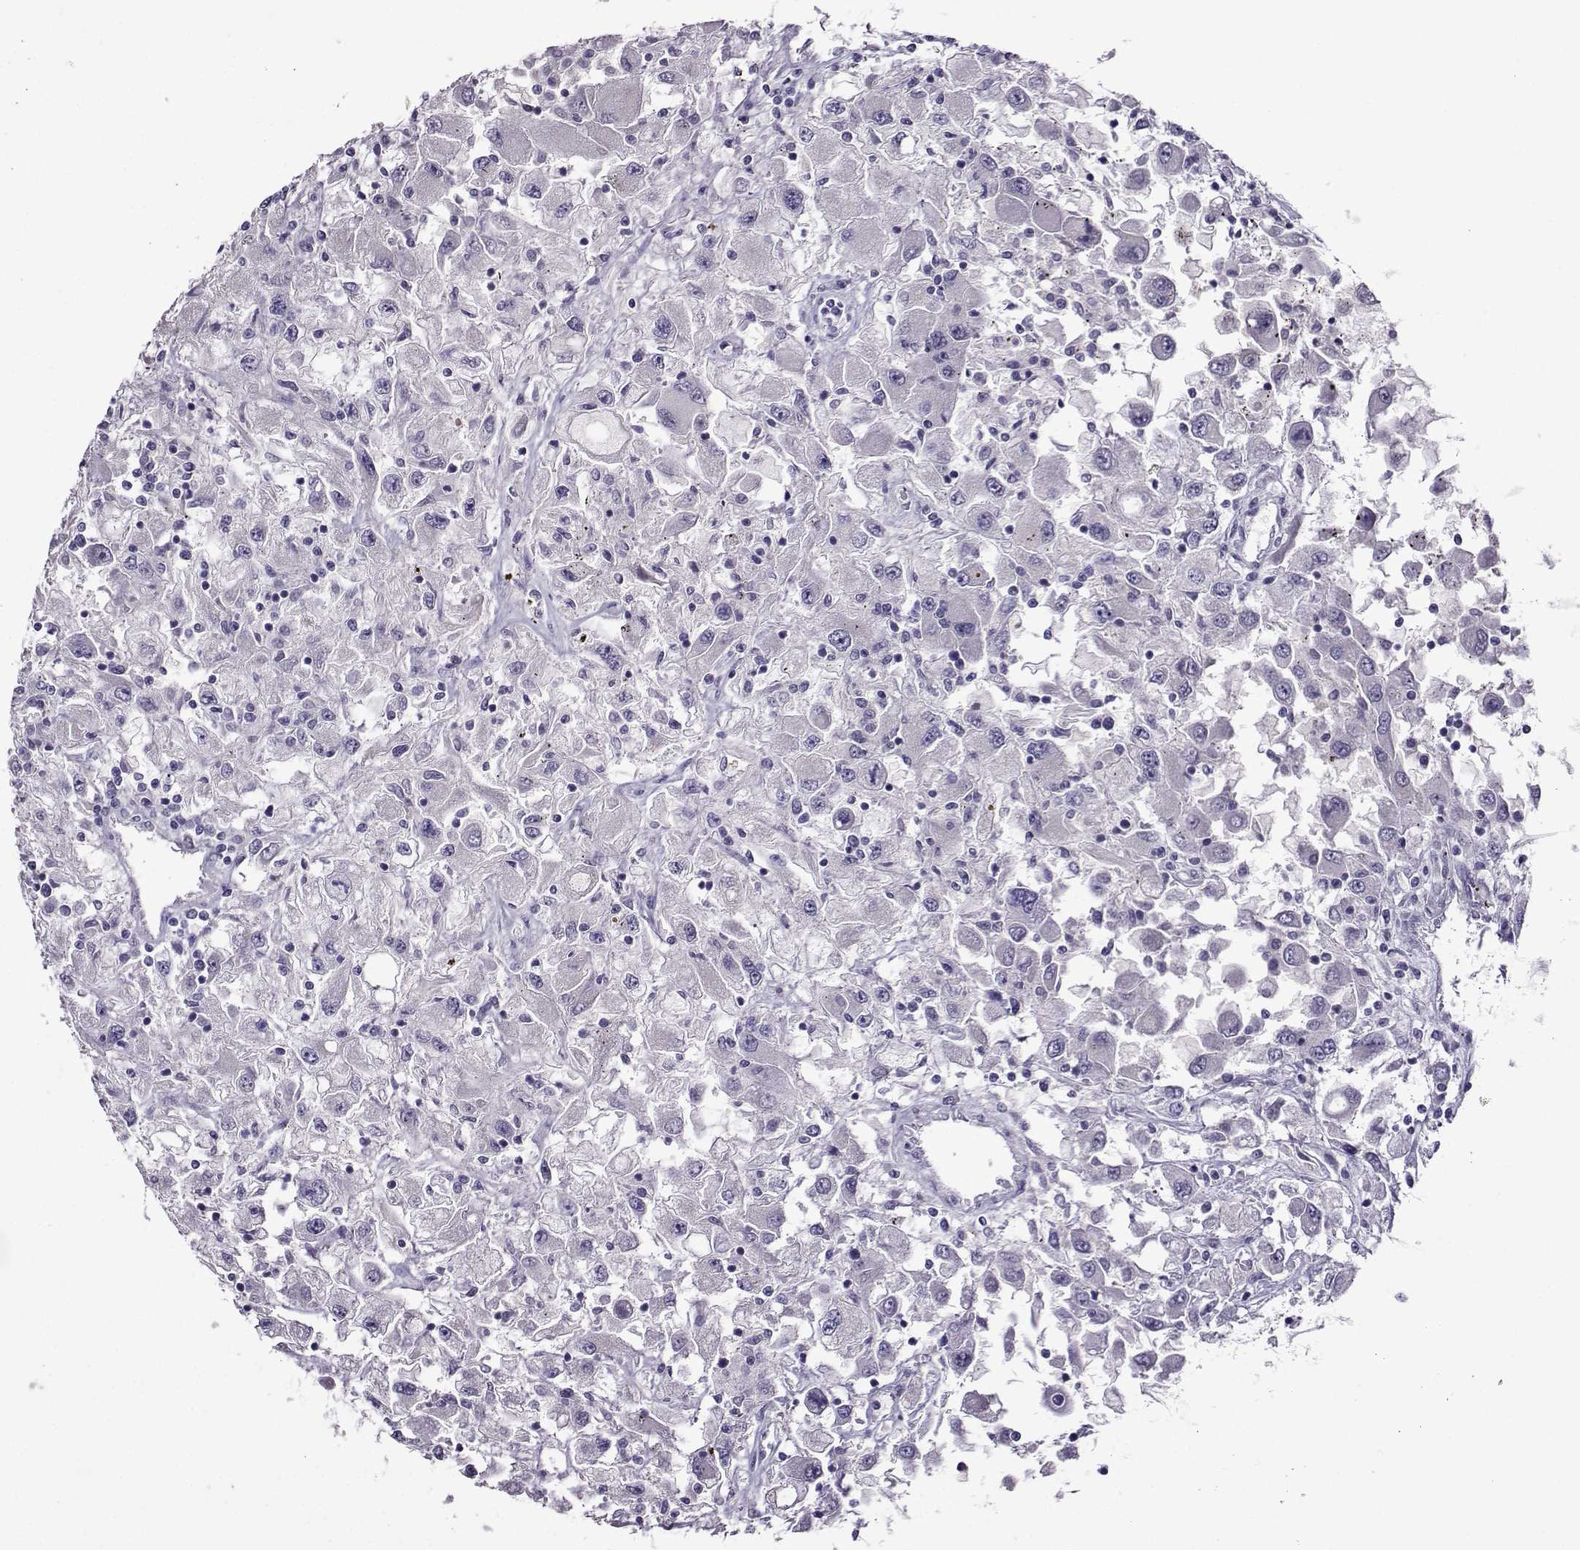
{"staining": {"intensity": "negative", "quantity": "none", "location": "none"}, "tissue": "renal cancer", "cell_type": "Tumor cells", "image_type": "cancer", "snomed": [{"axis": "morphology", "description": "Adenocarcinoma, NOS"}, {"axis": "topography", "description": "Kidney"}], "caption": "Adenocarcinoma (renal) was stained to show a protein in brown. There is no significant expression in tumor cells.", "gene": "DDX20", "patient": {"sex": "female", "age": 67}}